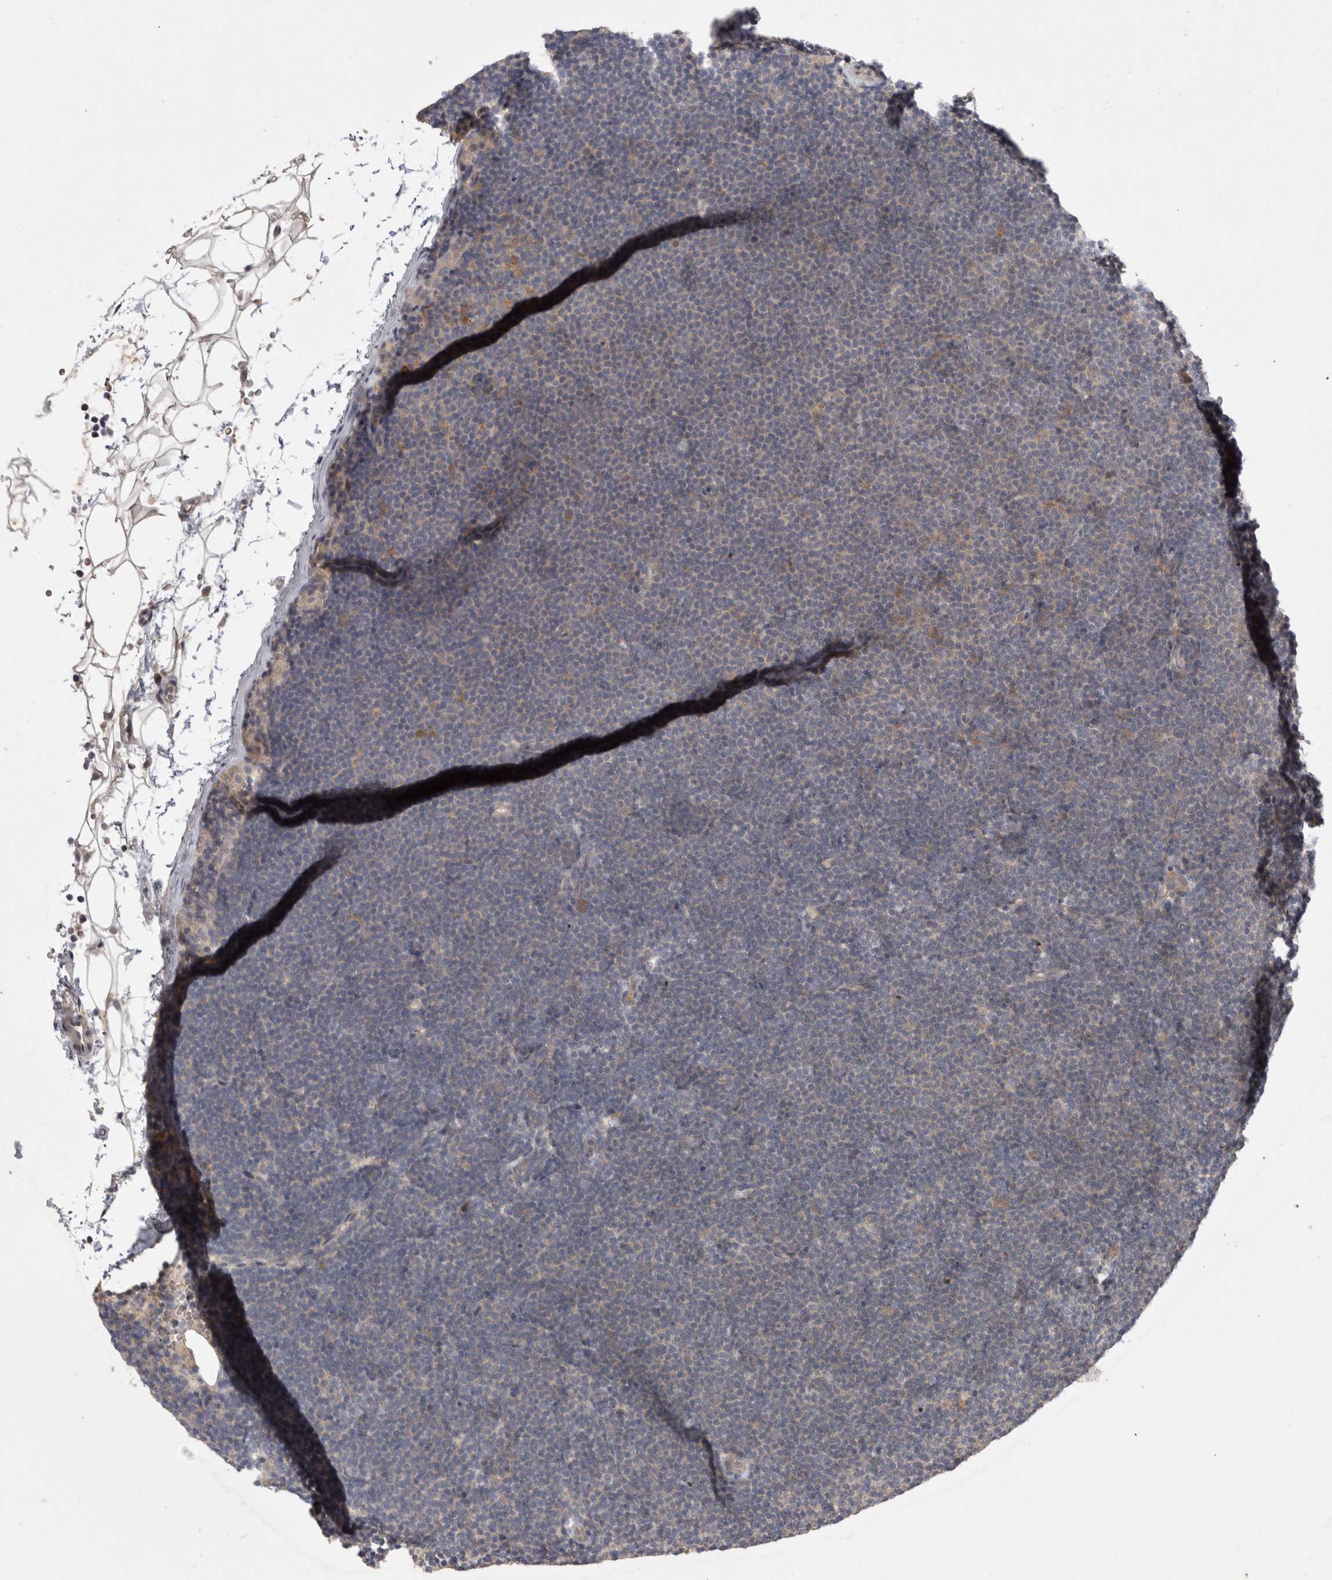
{"staining": {"intensity": "weak", "quantity": "<25%", "location": "cytoplasmic/membranous"}, "tissue": "lymphoma", "cell_type": "Tumor cells", "image_type": "cancer", "snomed": [{"axis": "morphology", "description": "Malignant lymphoma, non-Hodgkin's type, Low grade"}, {"axis": "topography", "description": "Lymph node"}], "caption": "The histopathology image reveals no significant positivity in tumor cells of lymphoma.", "gene": "CERS3", "patient": {"sex": "female", "age": 53}}